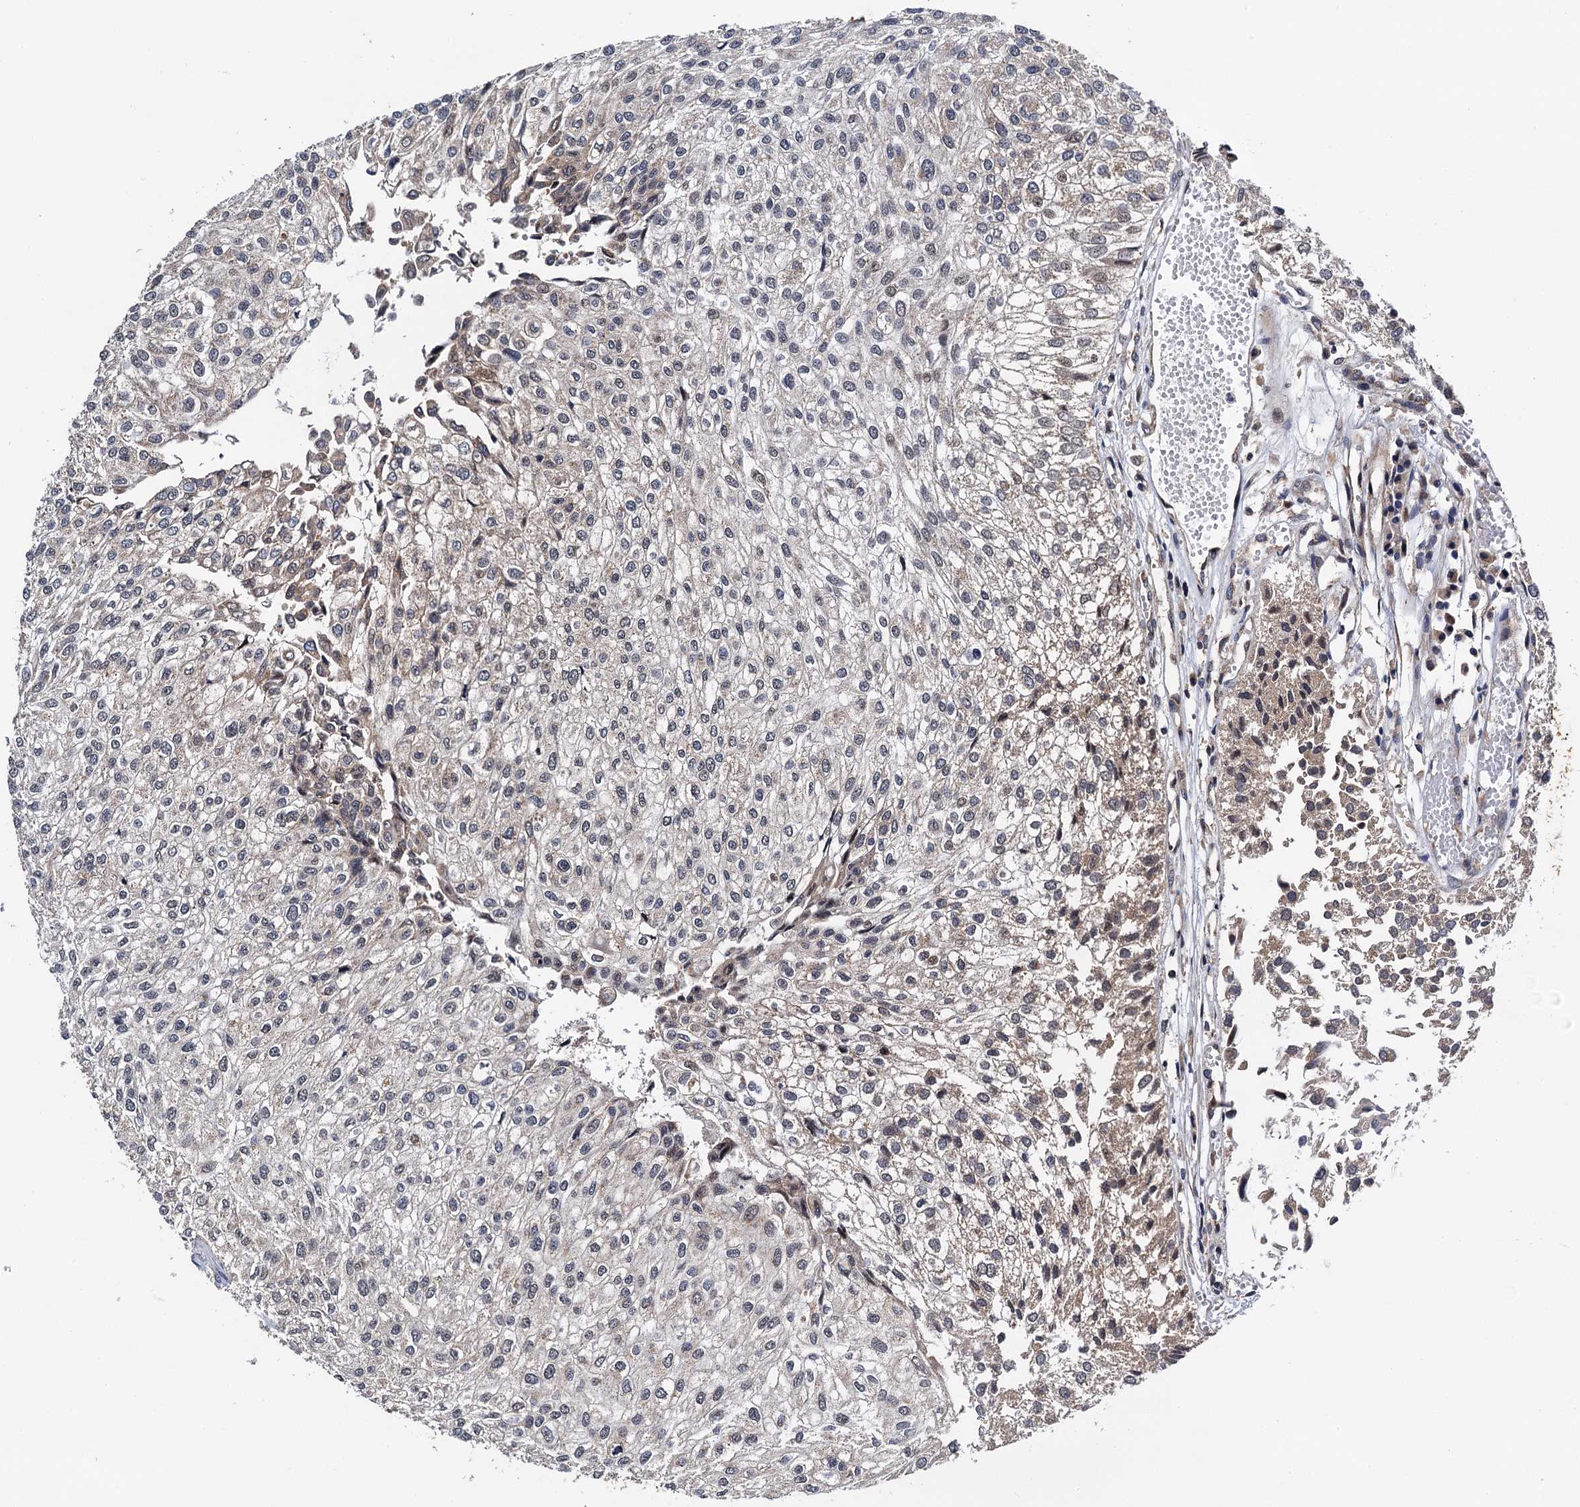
{"staining": {"intensity": "negative", "quantity": "none", "location": "none"}, "tissue": "urothelial cancer", "cell_type": "Tumor cells", "image_type": "cancer", "snomed": [{"axis": "morphology", "description": "Urothelial carcinoma, Low grade"}, {"axis": "topography", "description": "Urinary bladder"}], "caption": "IHC image of neoplastic tissue: urothelial carcinoma (low-grade) stained with DAB (3,3'-diaminobenzidine) displays no significant protein expression in tumor cells. The staining is performed using DAB (3,3'-diaminobenzidine) brown chromogen with nuclei counter-stained in using hematoxylin.", "gene": "NAA16", "patient": {"sex": "female", "age": 89}}